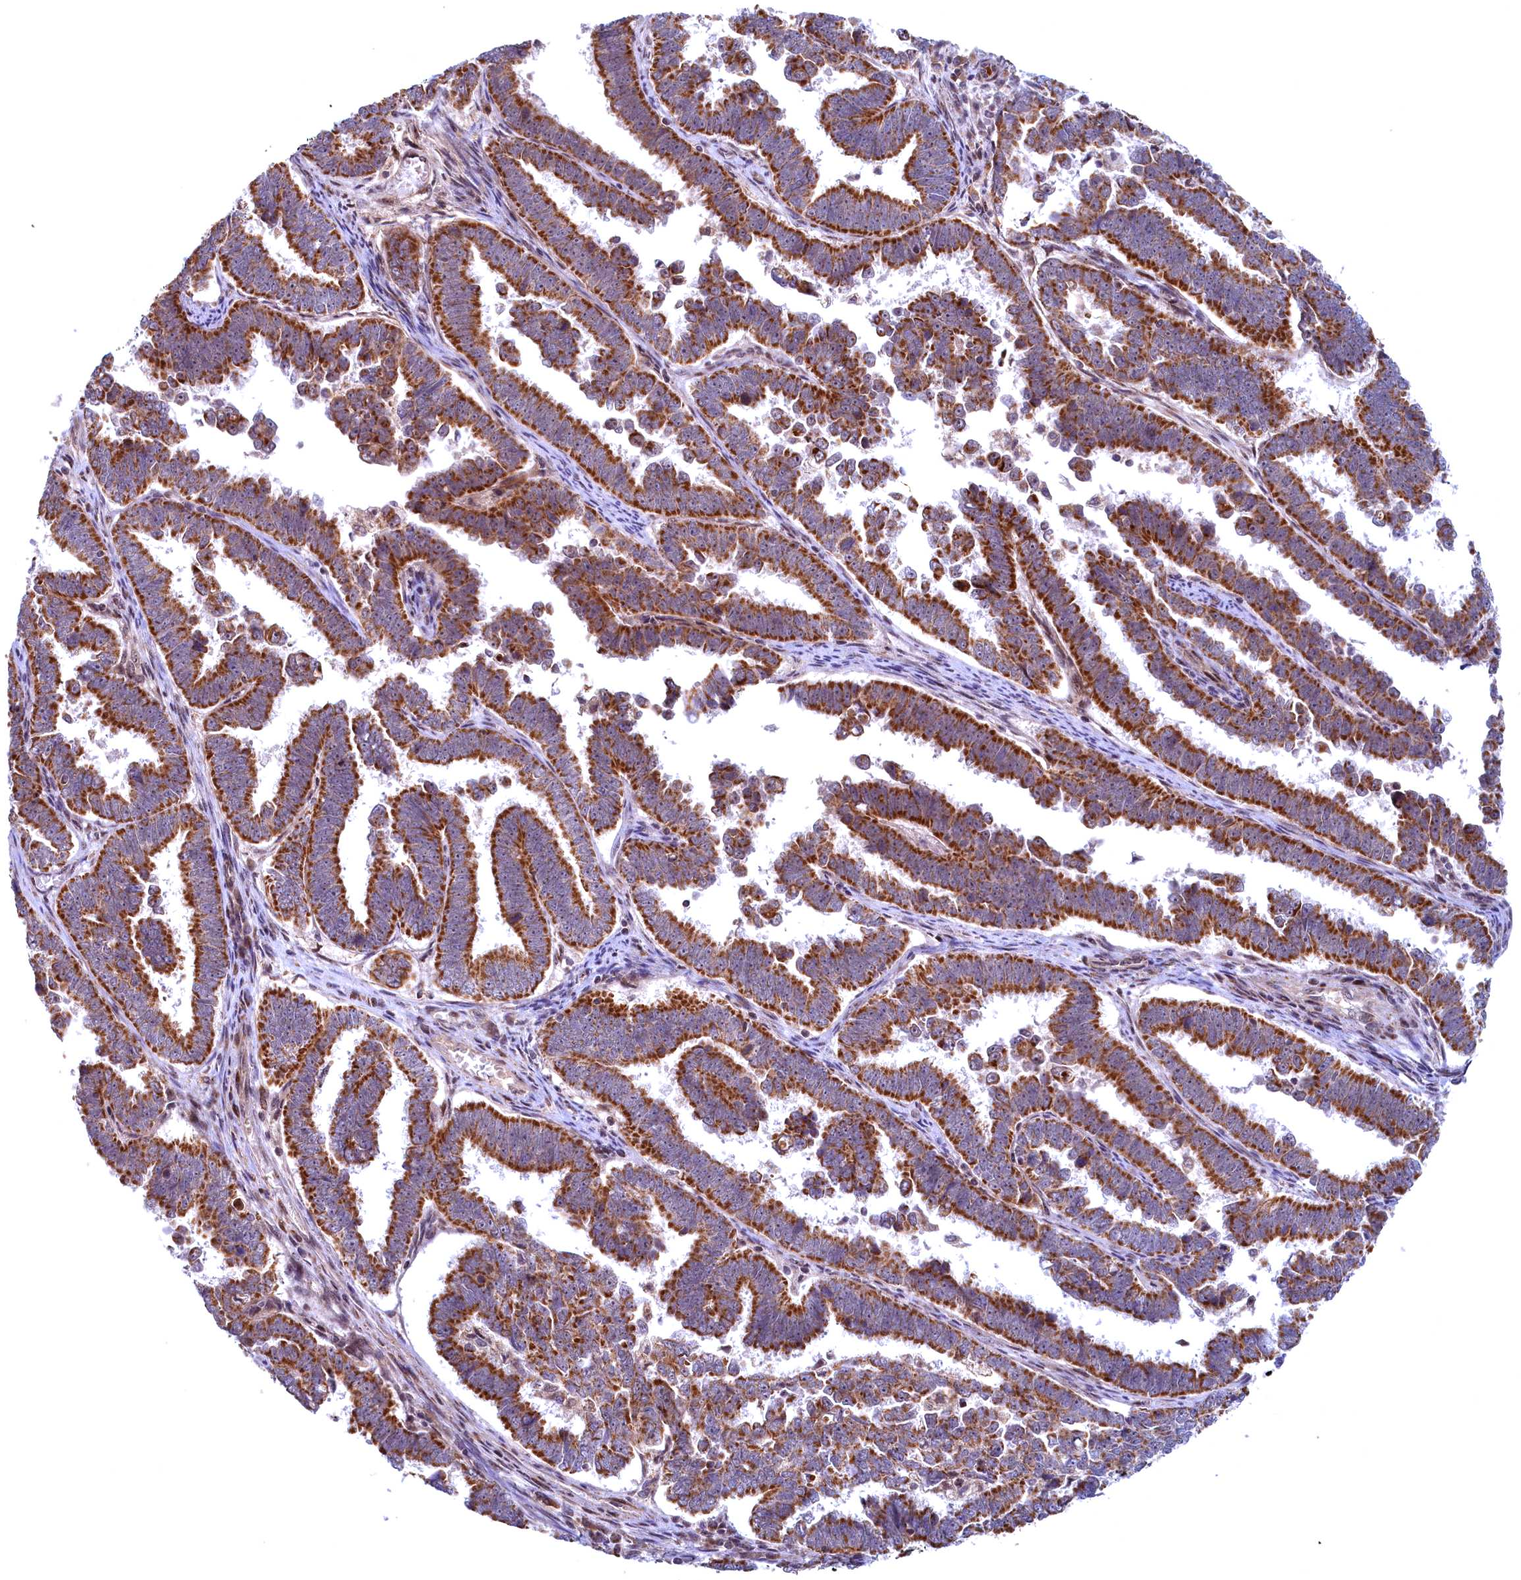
{"staining": {"intensity": "strong", "quantity": ">75%", "location": "cytoplasmic/membranous"}, "tissue": "endometrial cancer", "cell_type": "Tumor cells", "image_type": "cancer", "snomed": [{"axis": "morphology", "description": "Adenocarcinoma, NOS"}, {"axis": "topography", "description": "Endometrium"}], "caption": "Endometrial cancer tissue displays strong cytoplasmic/membranous staining in approximately >75% of tumor cells", "gene": "PLA2G10", "patient": {"sex": "female", "age": 75}}